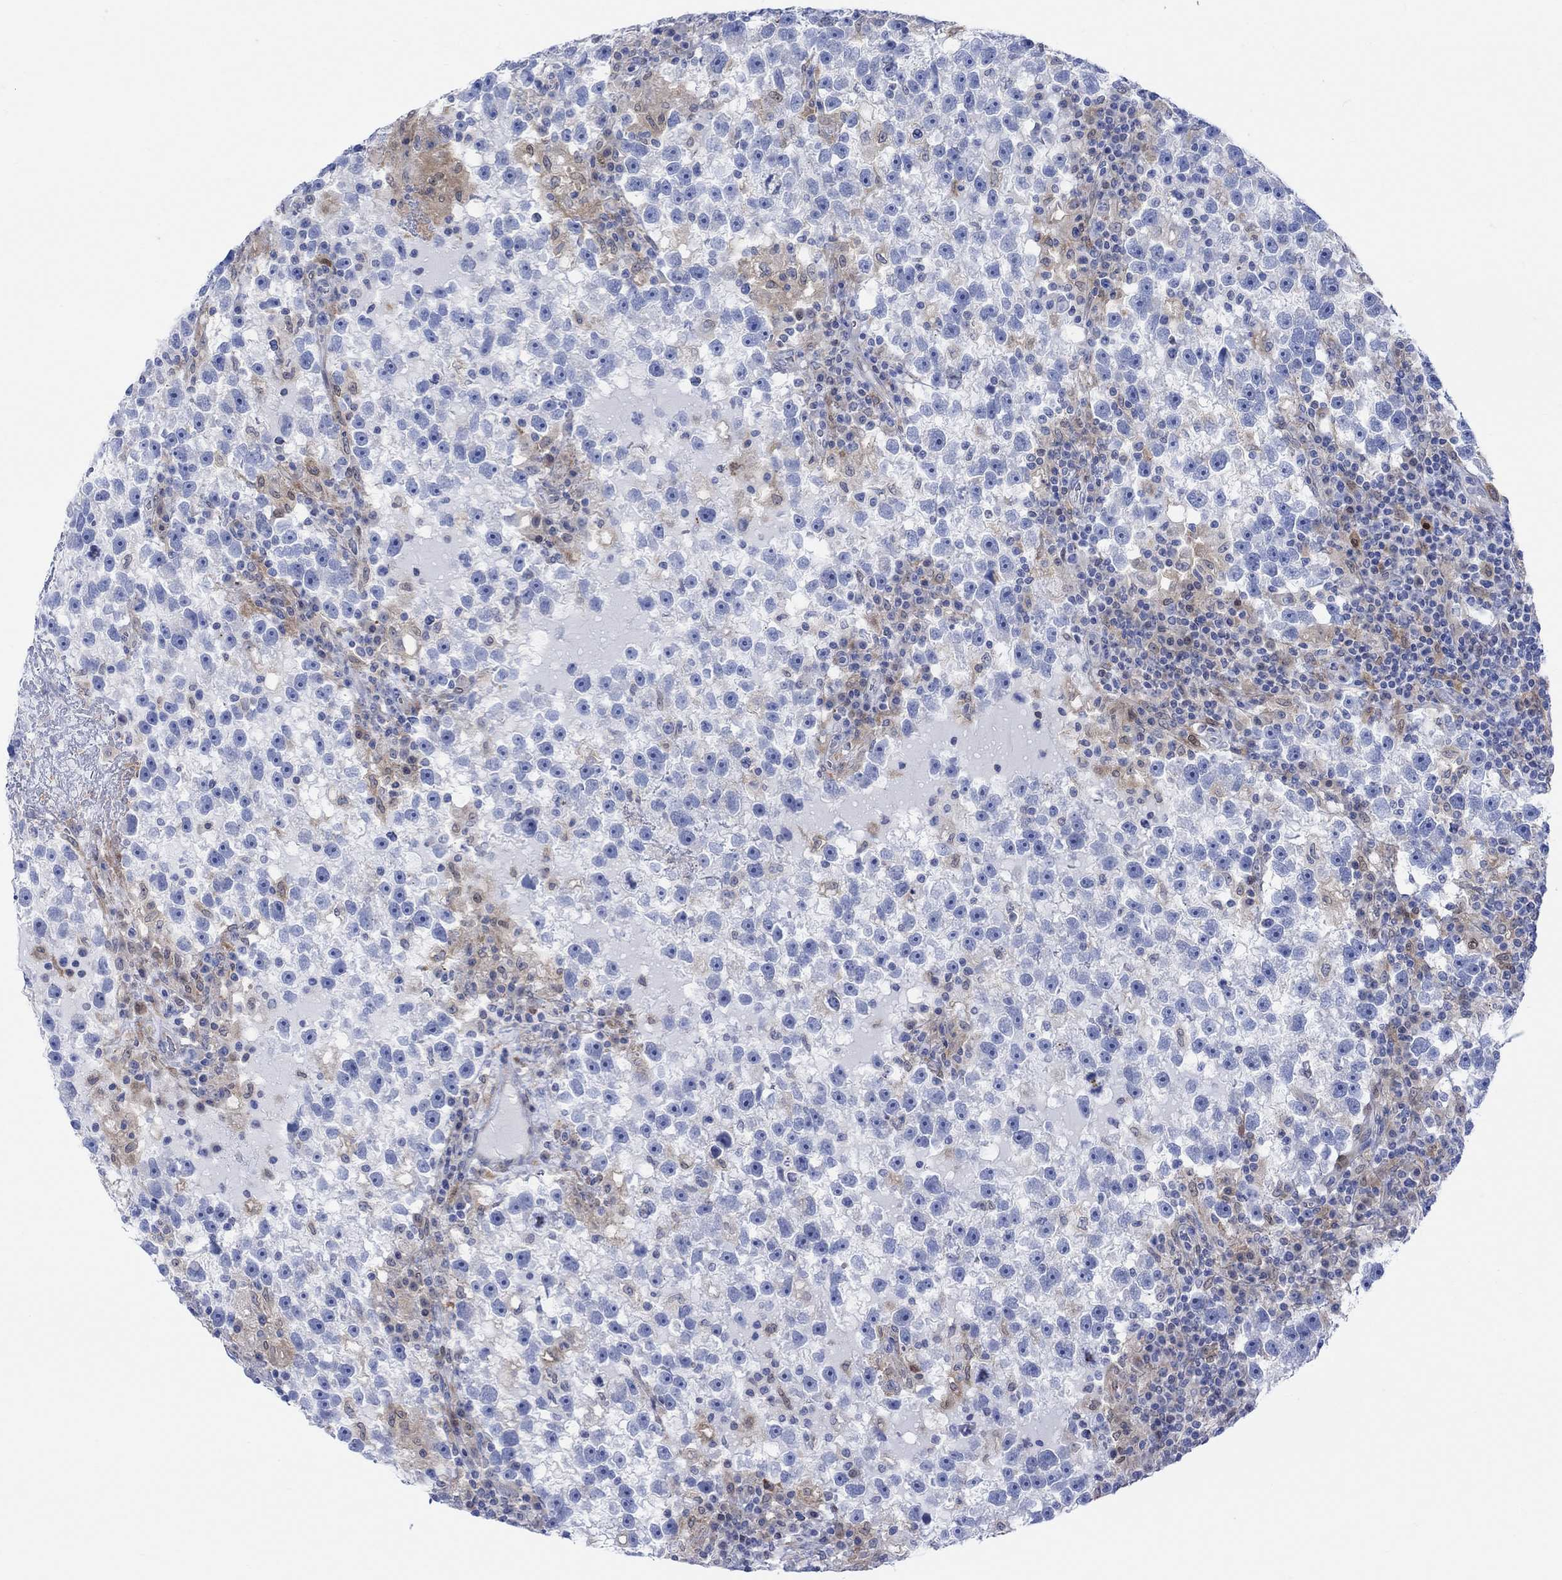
{"staining": {"intensity": "negative", "quantity": "none", "location": "none"}, "tissue": "testis cancer", "cell_type": "Tumor cells", "image_type": "cancer", "snomed": [{"axis": "morphology", "description": "Seminoma, NOS"}, {"axis": "topography", "description": "Testis"}], "caption": "Tumor cells show no significant protein staining in seminoma (testis).", "gene": "TLDC2", "patient": {"sex": "male", "age": 47}}